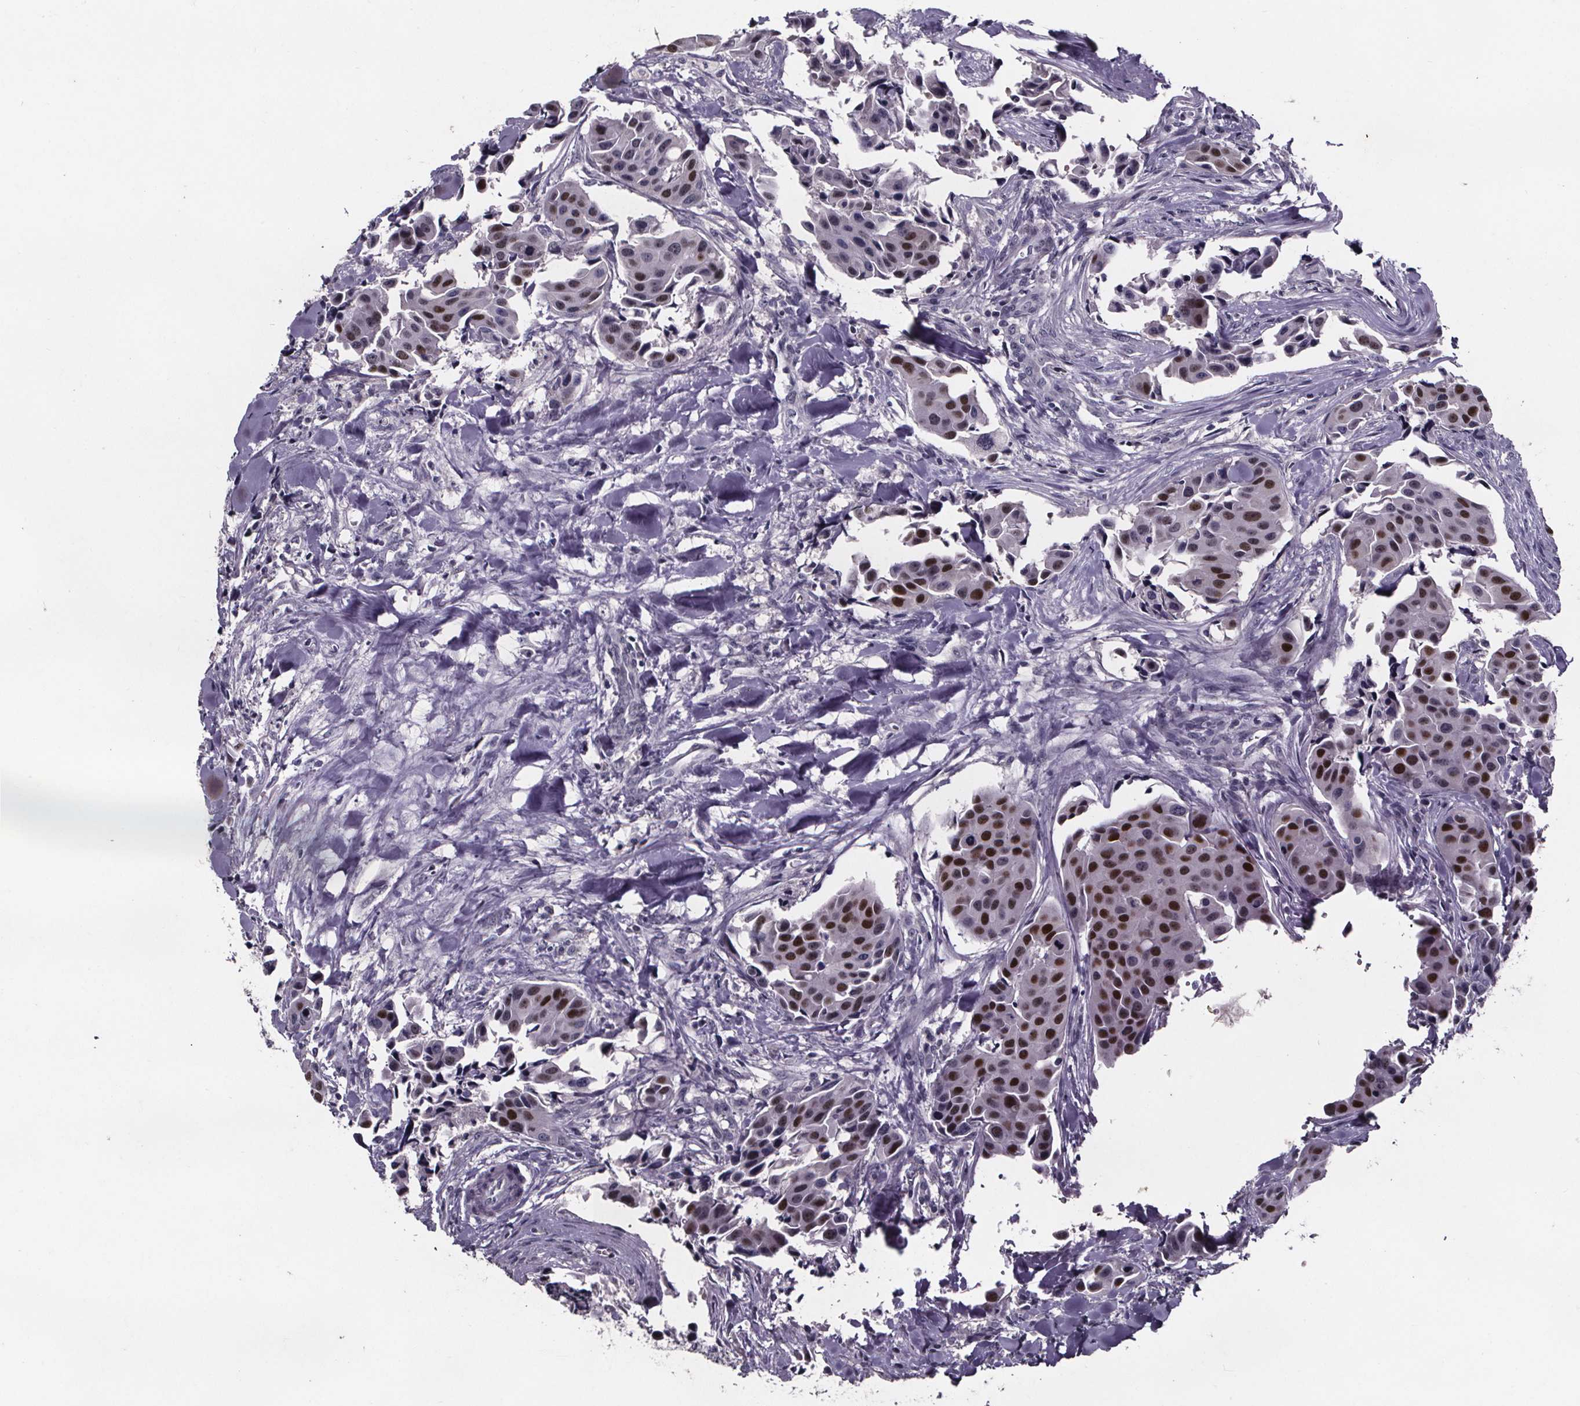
{"staining": {"intensity": "moderate", "quantity": "25%-75%", "location": "nuclear"}, "tissue": "head and neck cancer", "cell_type": "Tumor cells", "image_type": "cancer", "snomed": [{"axis": "morphology", "description": "Adenocarcinoma, NOS"}, {"axis": "topography", "description": "Head-Neck"}], "caption": "Head and neck cancer stained with a brown dye displays moderate nuclear positive staining in about 25%-75% of tumor cells.", "gene": "AR", "patient": {"sex": "male", "age": 76}}